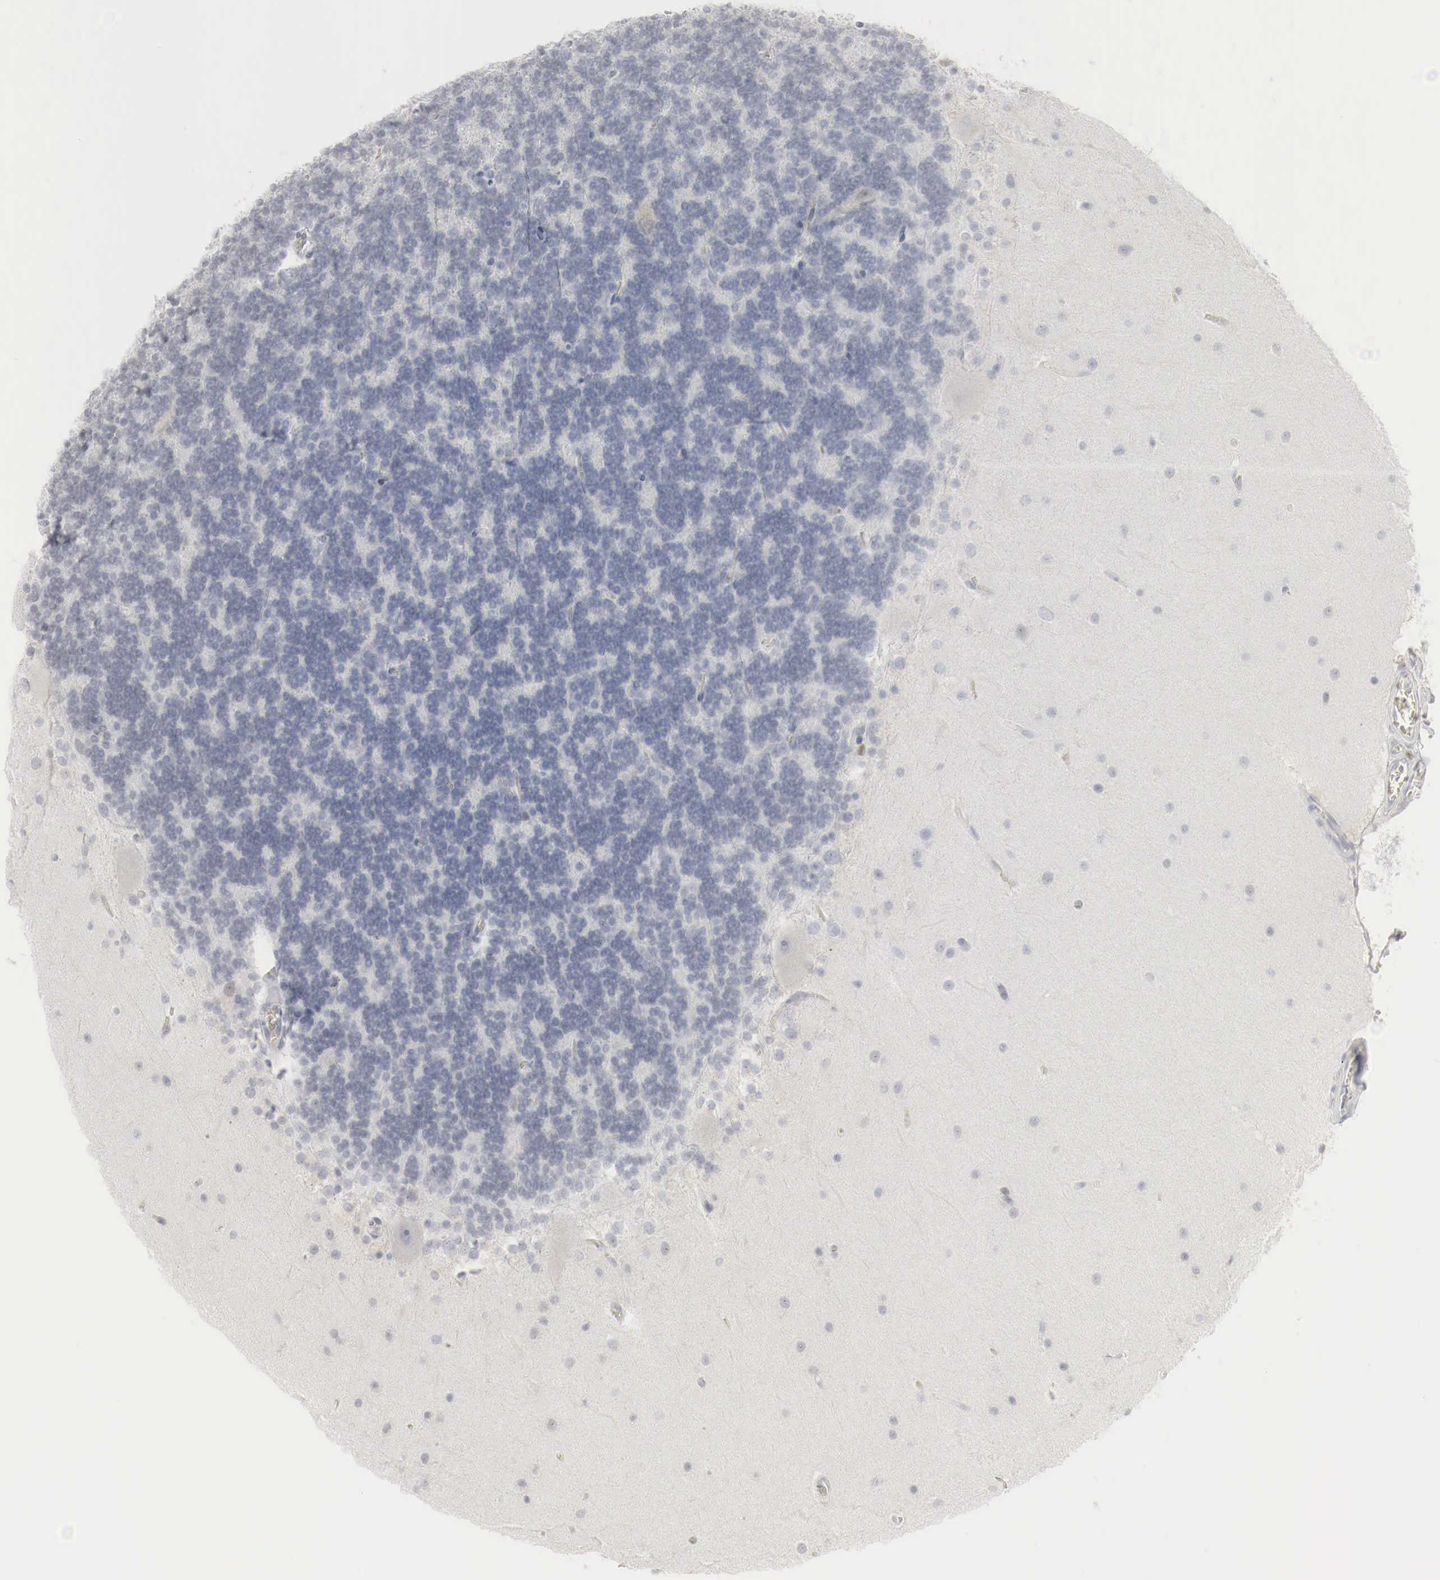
{"staining": {"intensity": "negative", "quantity": "none", "location": "none"}, "tissue": "cerebellum", "cell_type": "Cells in granular layer", "image_type": "normal", "snomed": [{"axis": "morphology", "description": "Normal tissue, NOS"}, {"axis": "topography", "description": "Cerebellum"}], "caption": "Immunohistochemistry (IHC) photomicrograph of benign cerebellum: cerebellum stained with DAB (3,3'-diaminobenzidine) demonstrates no significant protein expression in cells in granular layer.", "gene": "TP63", "patient": {"sex": "female", "age": 19}}